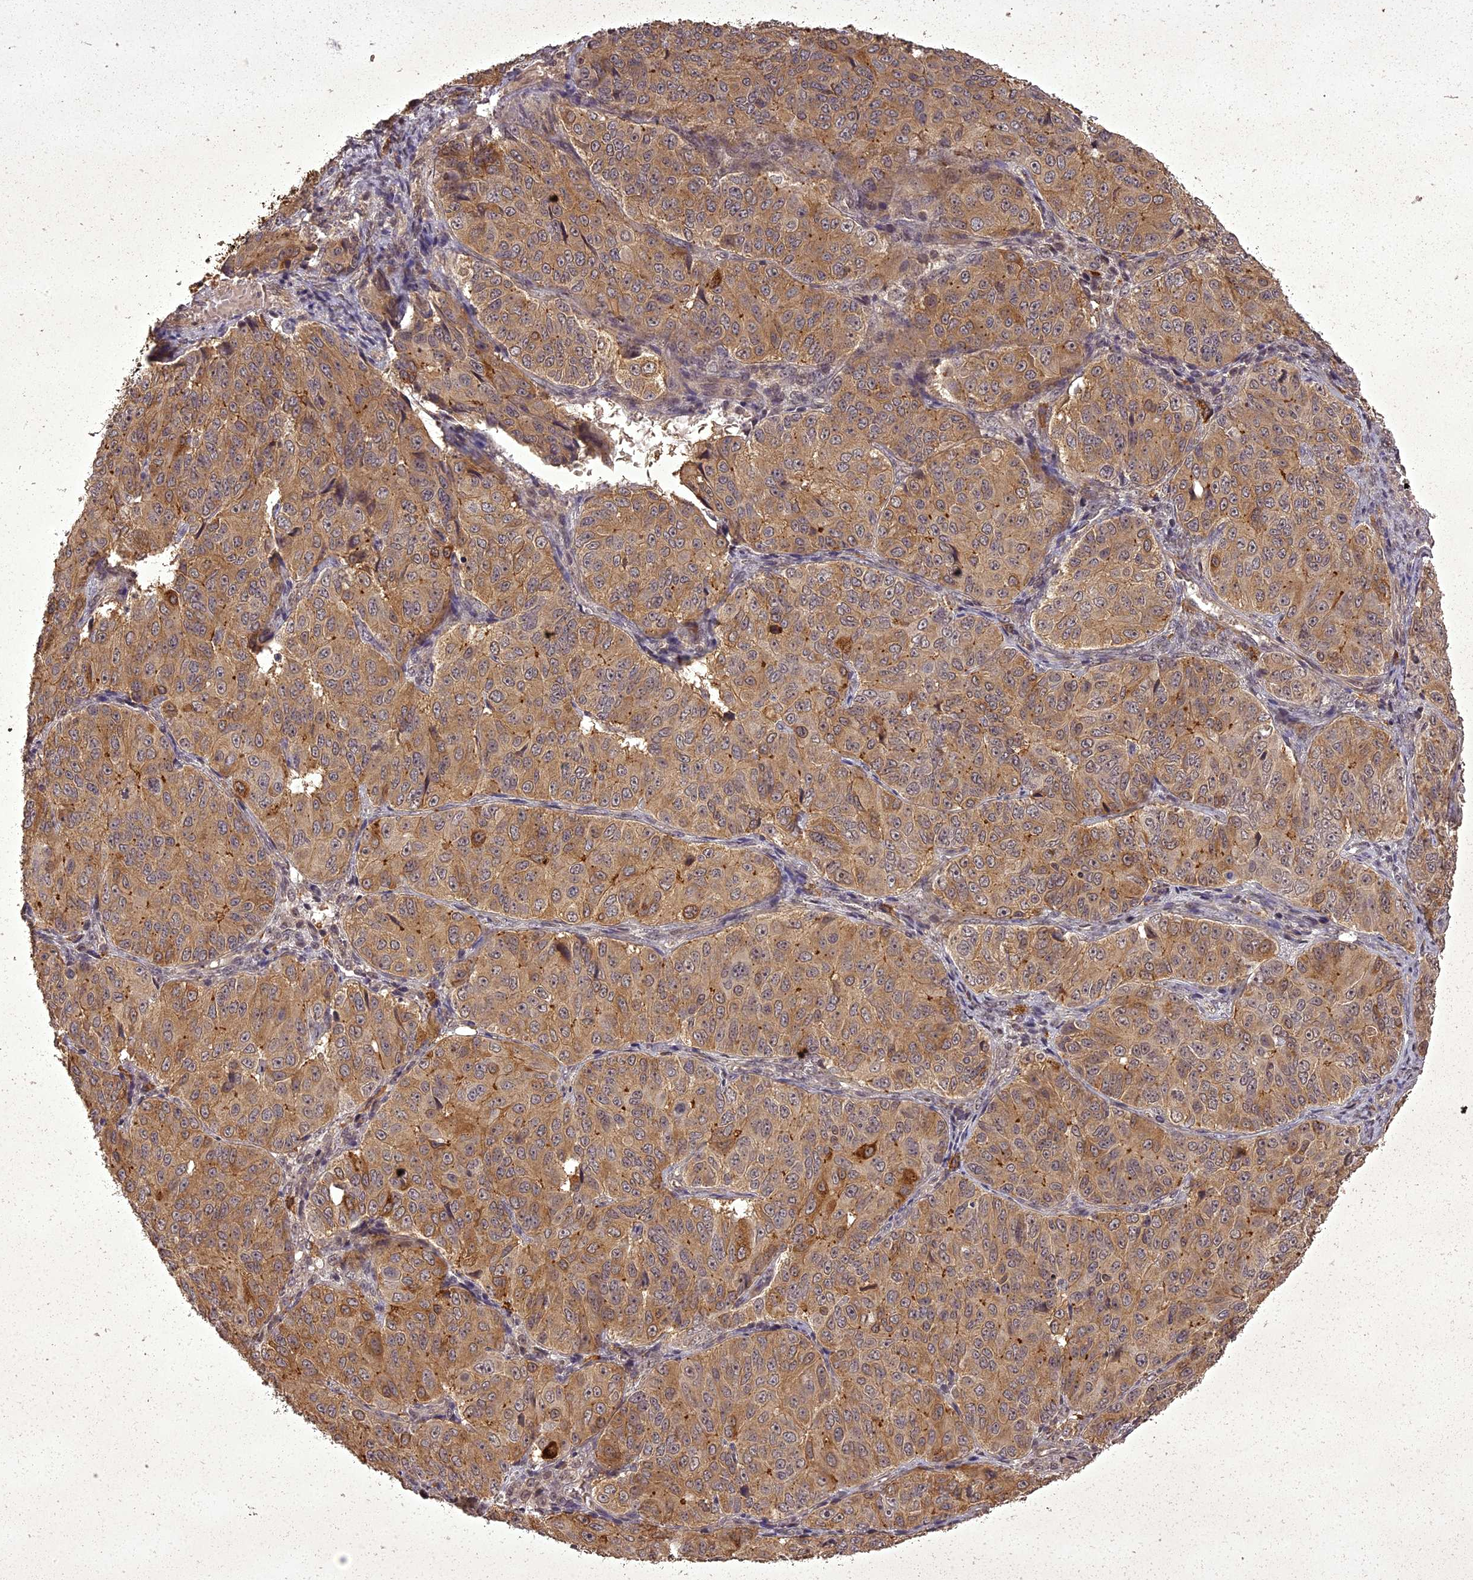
{"staining": {"intensity": "moderate", "quantity": ">75%", "location": "cytoplasmic/membranous"}, "tissue": "ovarian cancer", "cell_type": "Tumor cells", "image_type": "cancer", "snomed": [{"axis": "morphology", "description": "Carcinoma, endometroid"}, {"axis": "topography", "description": "Ovary"}], "caption": "Endometroid carcinoma (ovarian) stained with DAB (3,3'-diaminobenzidine) immunohistochemistry (IHC) demonstrates medium levels of moderate cytoplasmic/membranous expression in approximately >75% of tumor cells.", "gene": "ING5", "patient": {"sex": "female", "age": 51}}